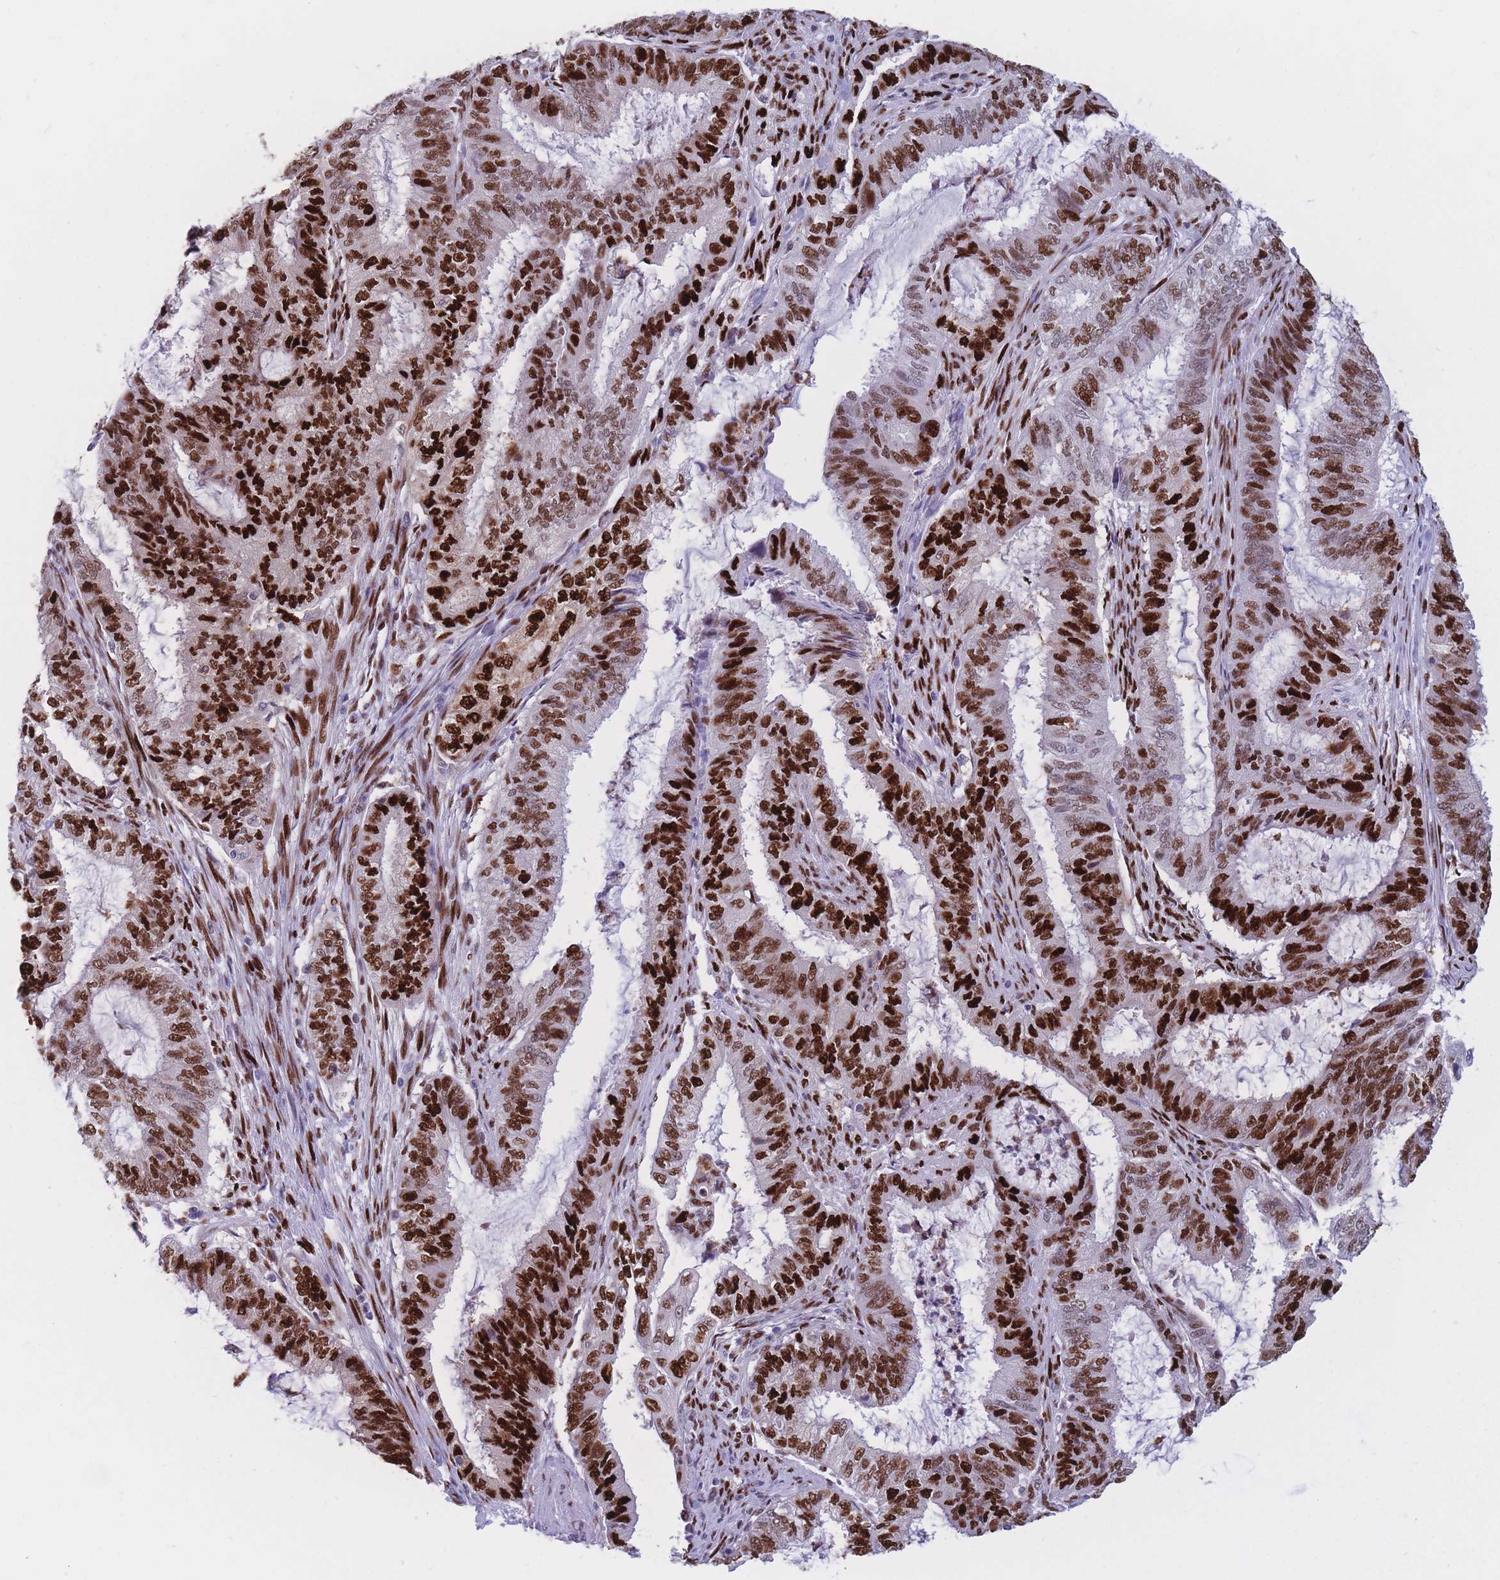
{"staining": {"intensity": "strong", "quantity": ">75%", "location": "nuclear"}, "tissue": "endometrial cancer", "cell_type": "Tumor cells", "image_type": "cancer", "snomed": [{"axis": "morphology", "description": "Adenocarcinoma, NOS"}, {"axis": "topography", "description": "Endometrium"}], "caption": "IHC histopathology image of neoplastic tissue: endometrial adenocarcinoma stained using immunohistochemistry (IHC) reveals high levels of strong protein expression localized specifically in the nuclear of tumor cells, appearing as a nuclear brown color.", "gene": "NASP", "patient": {"sex": "female", "age": 51}}